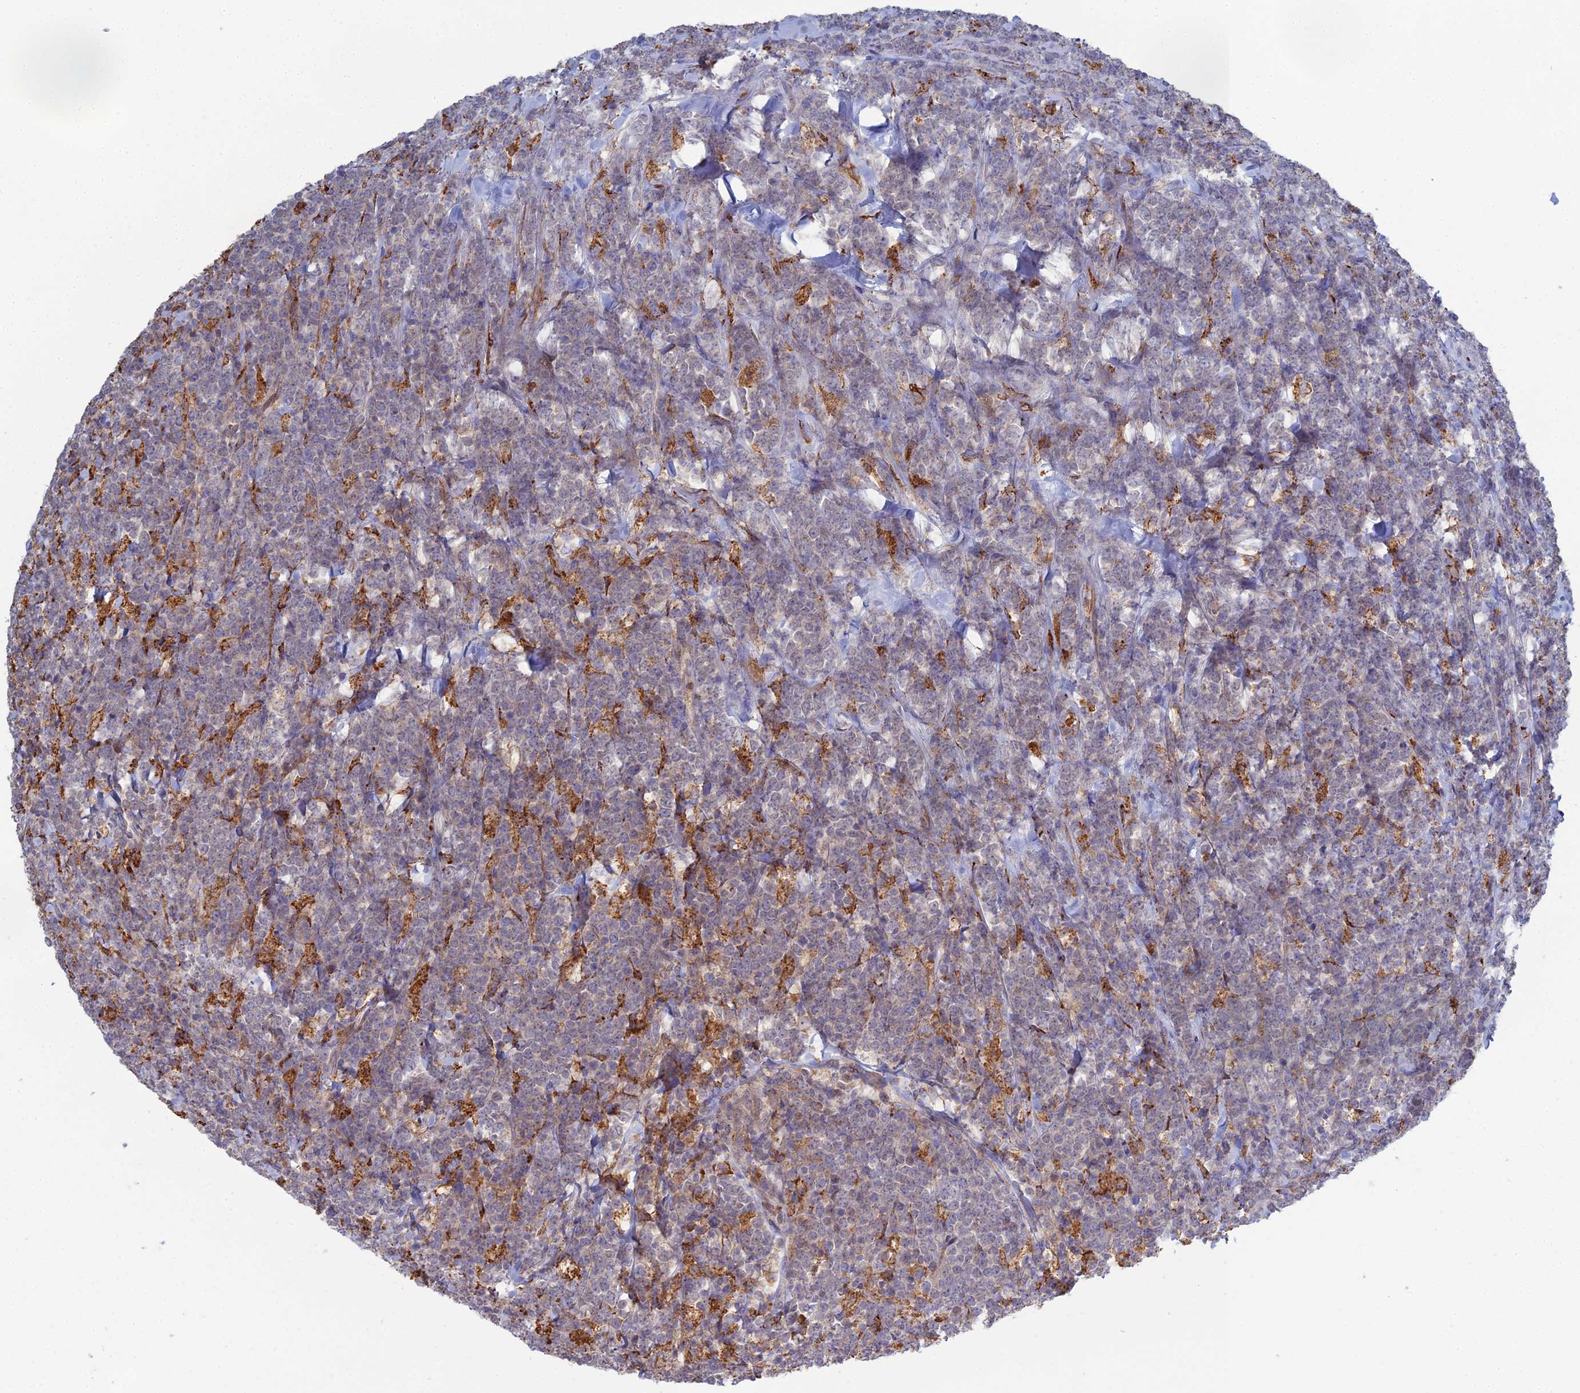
{"staining": {"intensity": "negative", "quantity": "none", "location": "none"}, "tissue": "lymphoma", "cell_type": "Tumor cells", "image_type": "cancer", "snomed": [{"axis": "morphology", "description": "Malignant lymphoma, non-Hodgkin's type, High grade"}, {"axis": "topography", "description": "Small intestine"}], "caption": "Tumor cells are negative for protein expression in human lymphoma.", "gene": "TRAPPC6A", "patient": {"sex": "male", "age": 8}}